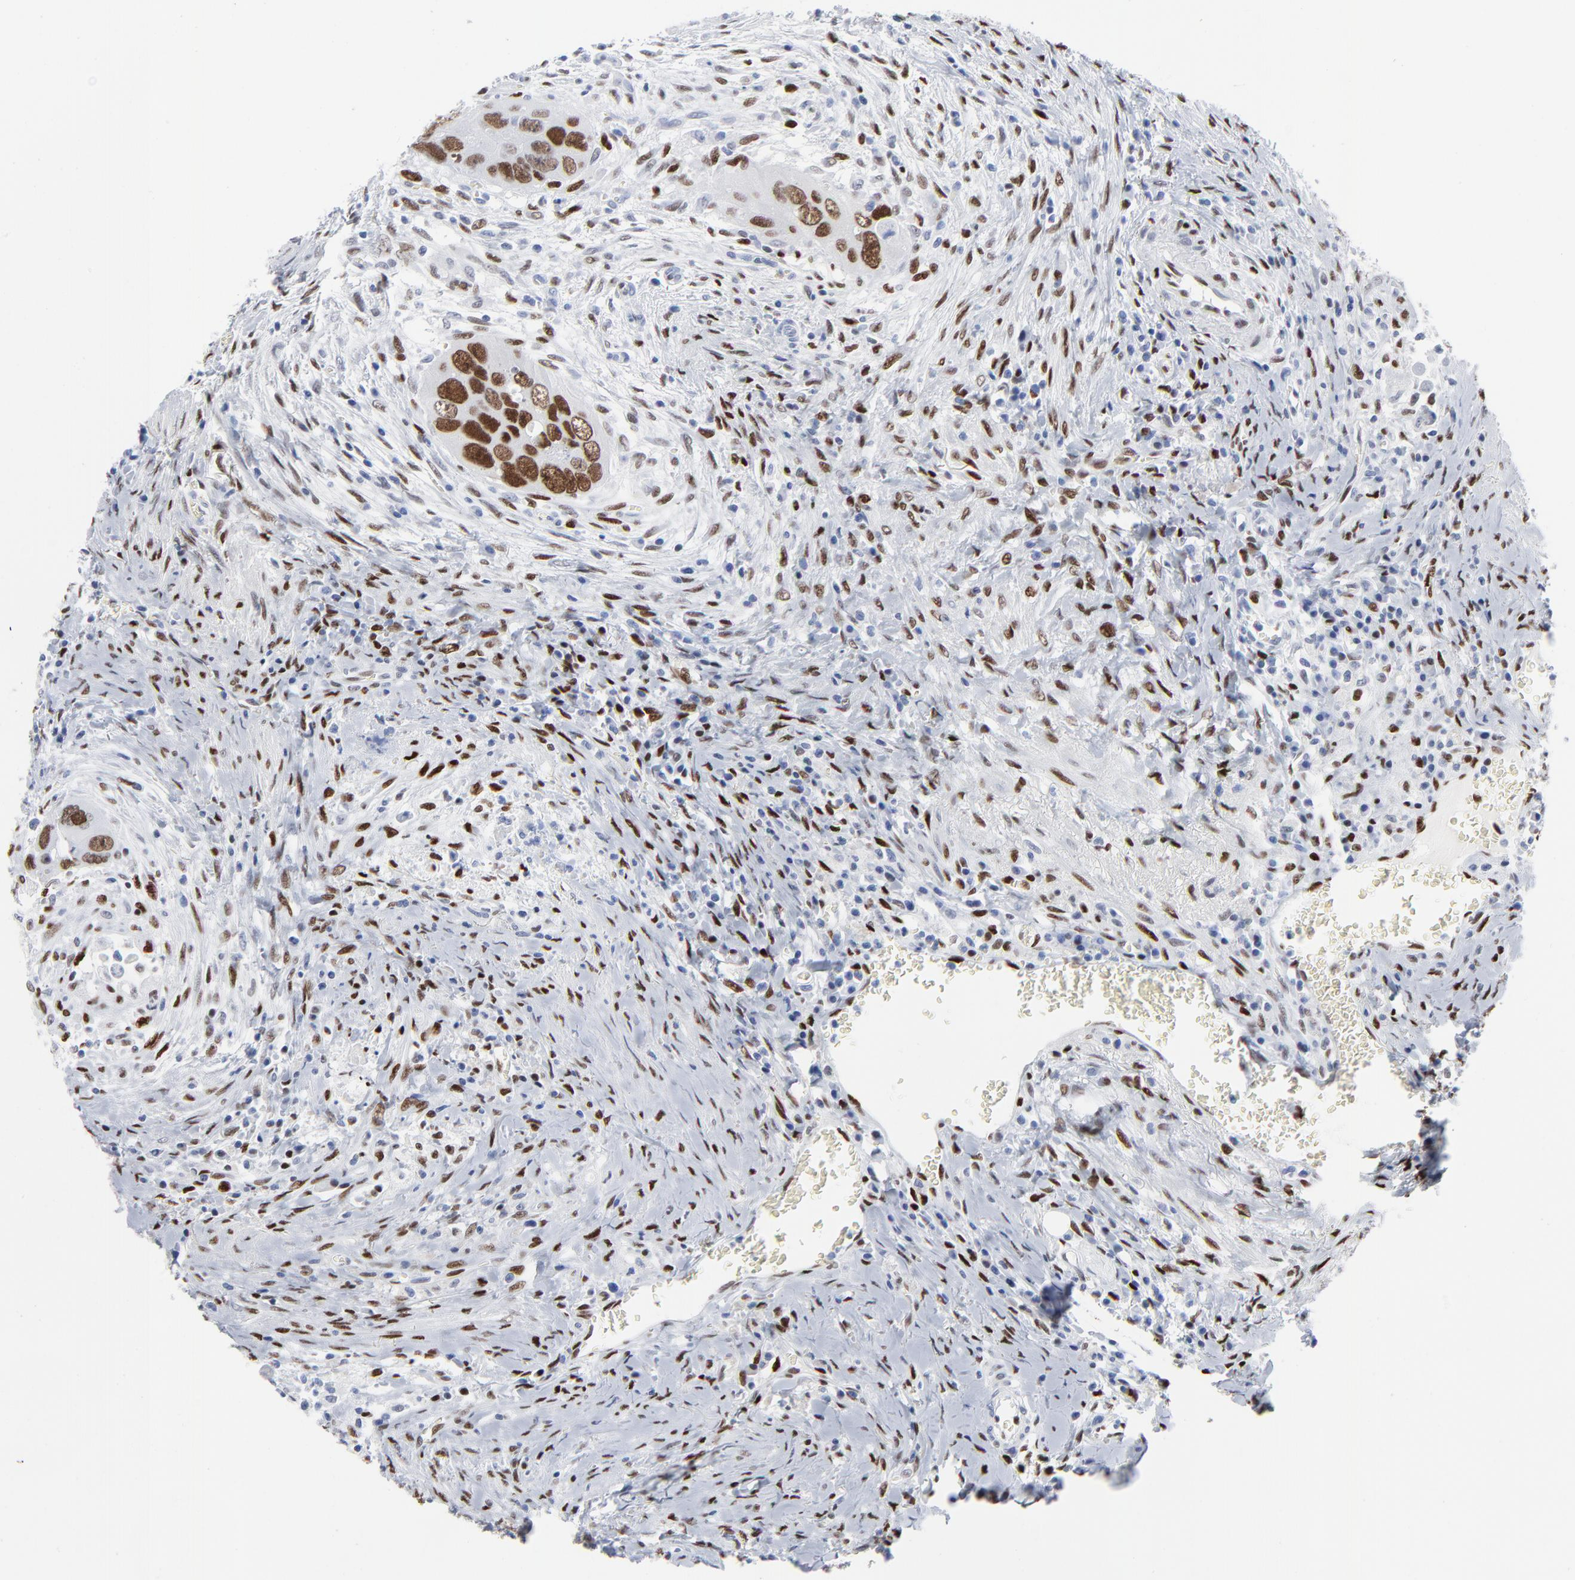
{"staining": {"intensity": "strong", "quantity": ">75%", "location": "nuclear"}, "tissue": "colorectal cancer", "cell_type": "Tumor cells", "image_type": "cancer", "snomed": [{"axis": "morphology", "description": "Adenocarcinoma, NOS"}, {"axis": "topography", "description": "Rectum"}], "caption": "Human colorectal adenocarcinoma stained with a brown dye reveals strong nuclear positive staining in about >75% of tumor cells.", "gene": "JUN", "patient": {"sex": "male", "age": 70}}